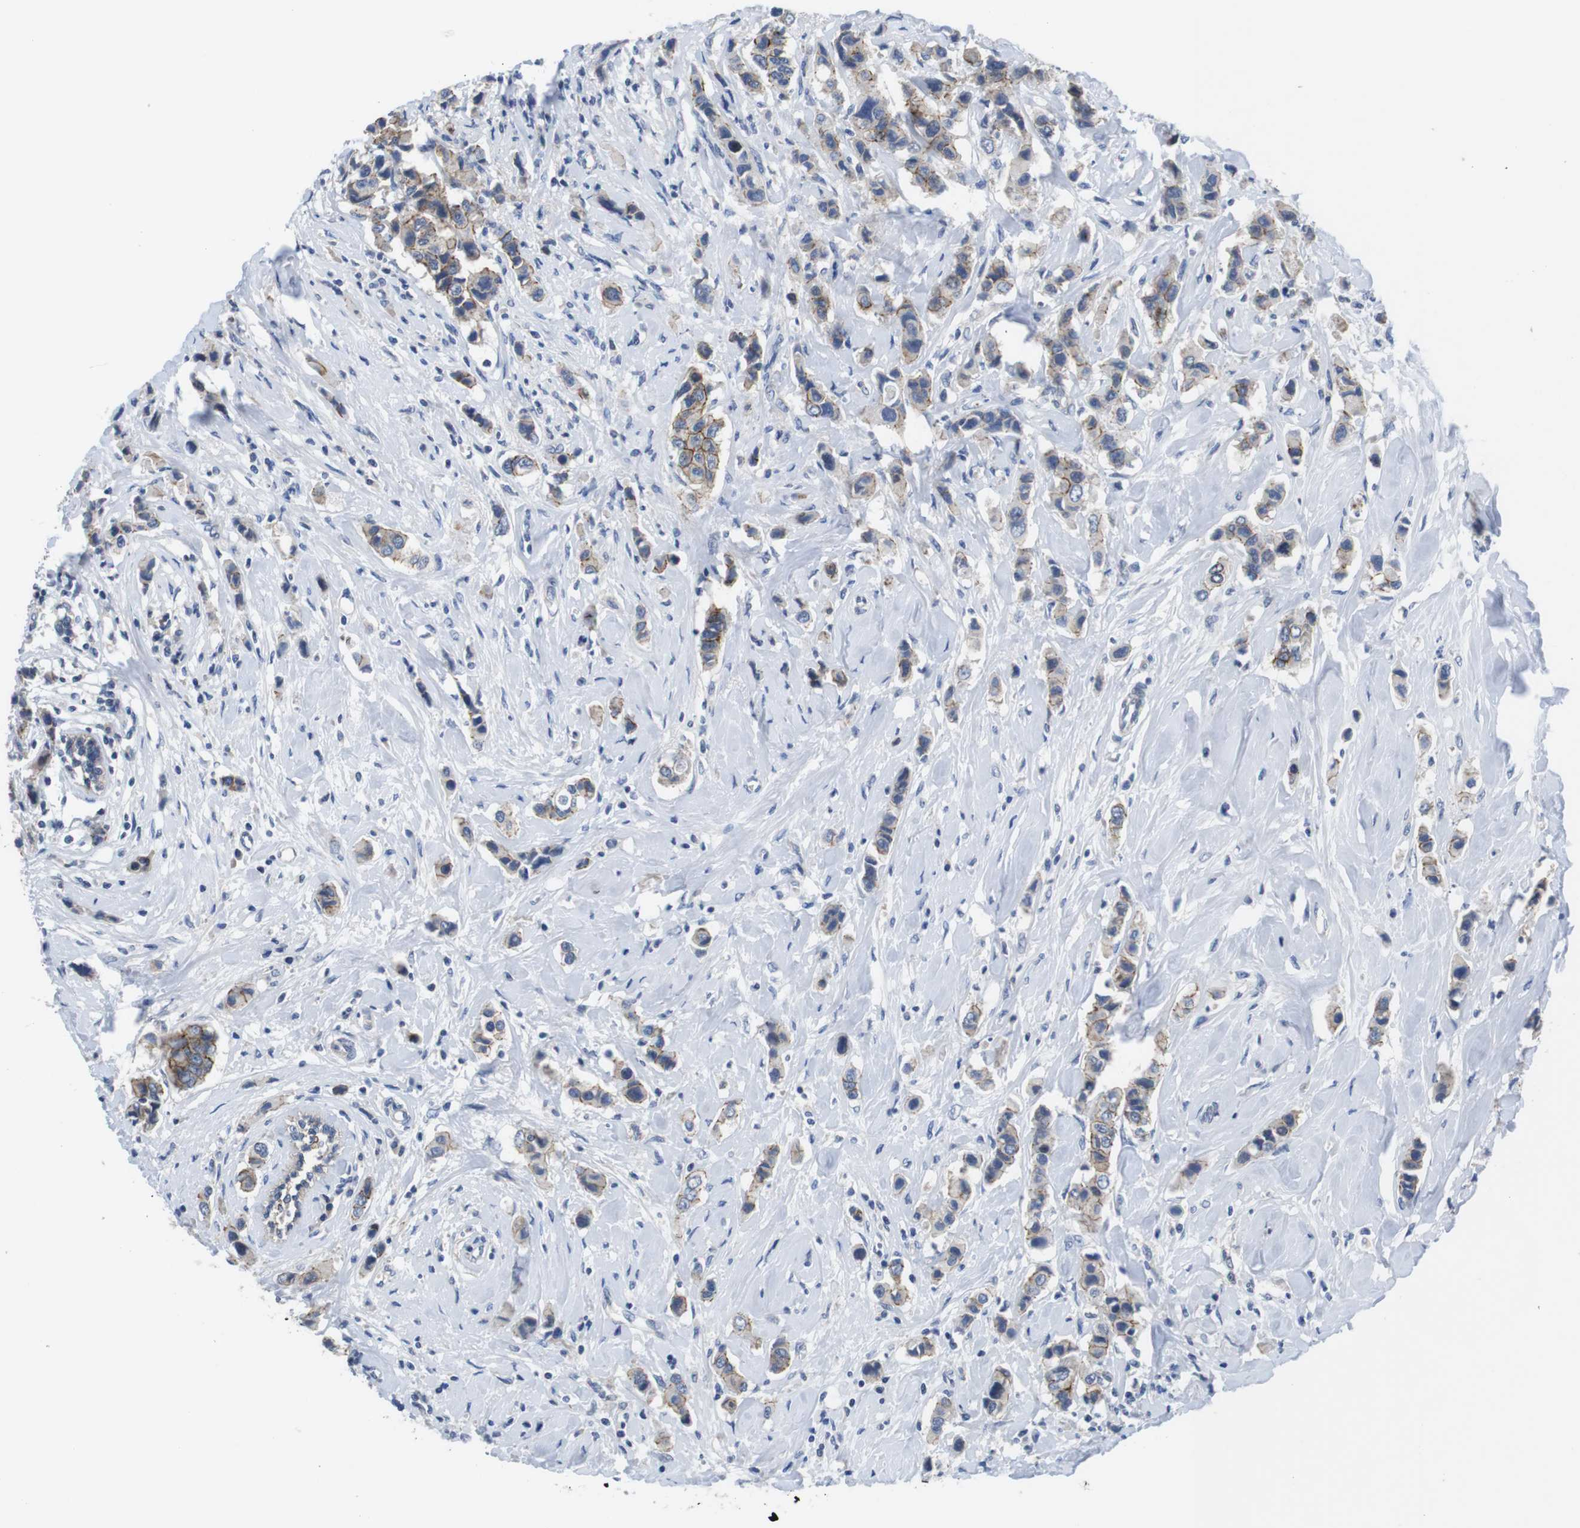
{"staining": {"intensity": "moderate", "quantity": "25%-75%", "location": "cytoplasmic/membranous"}, "tissue": "breast cancer", "cell_type": "Tumor cells", "image_type": "cancer", "snomed": [{"axis": "morphology", "description": "Normal tissue, NOS"}, {"axis": "morphology", "description": "Duct carcinoma"}, {"axis": "topography", "description": "Breast"}], "caption": "A histopathology image showing moderate cytoplasmic/membranous expression in approximately 25%-75% of tumor cells in breast cancer, as visualized by brown immunohistochemical staining.", "gene": "SCRIB", "patient": {"sex": "female", "age": 50}}